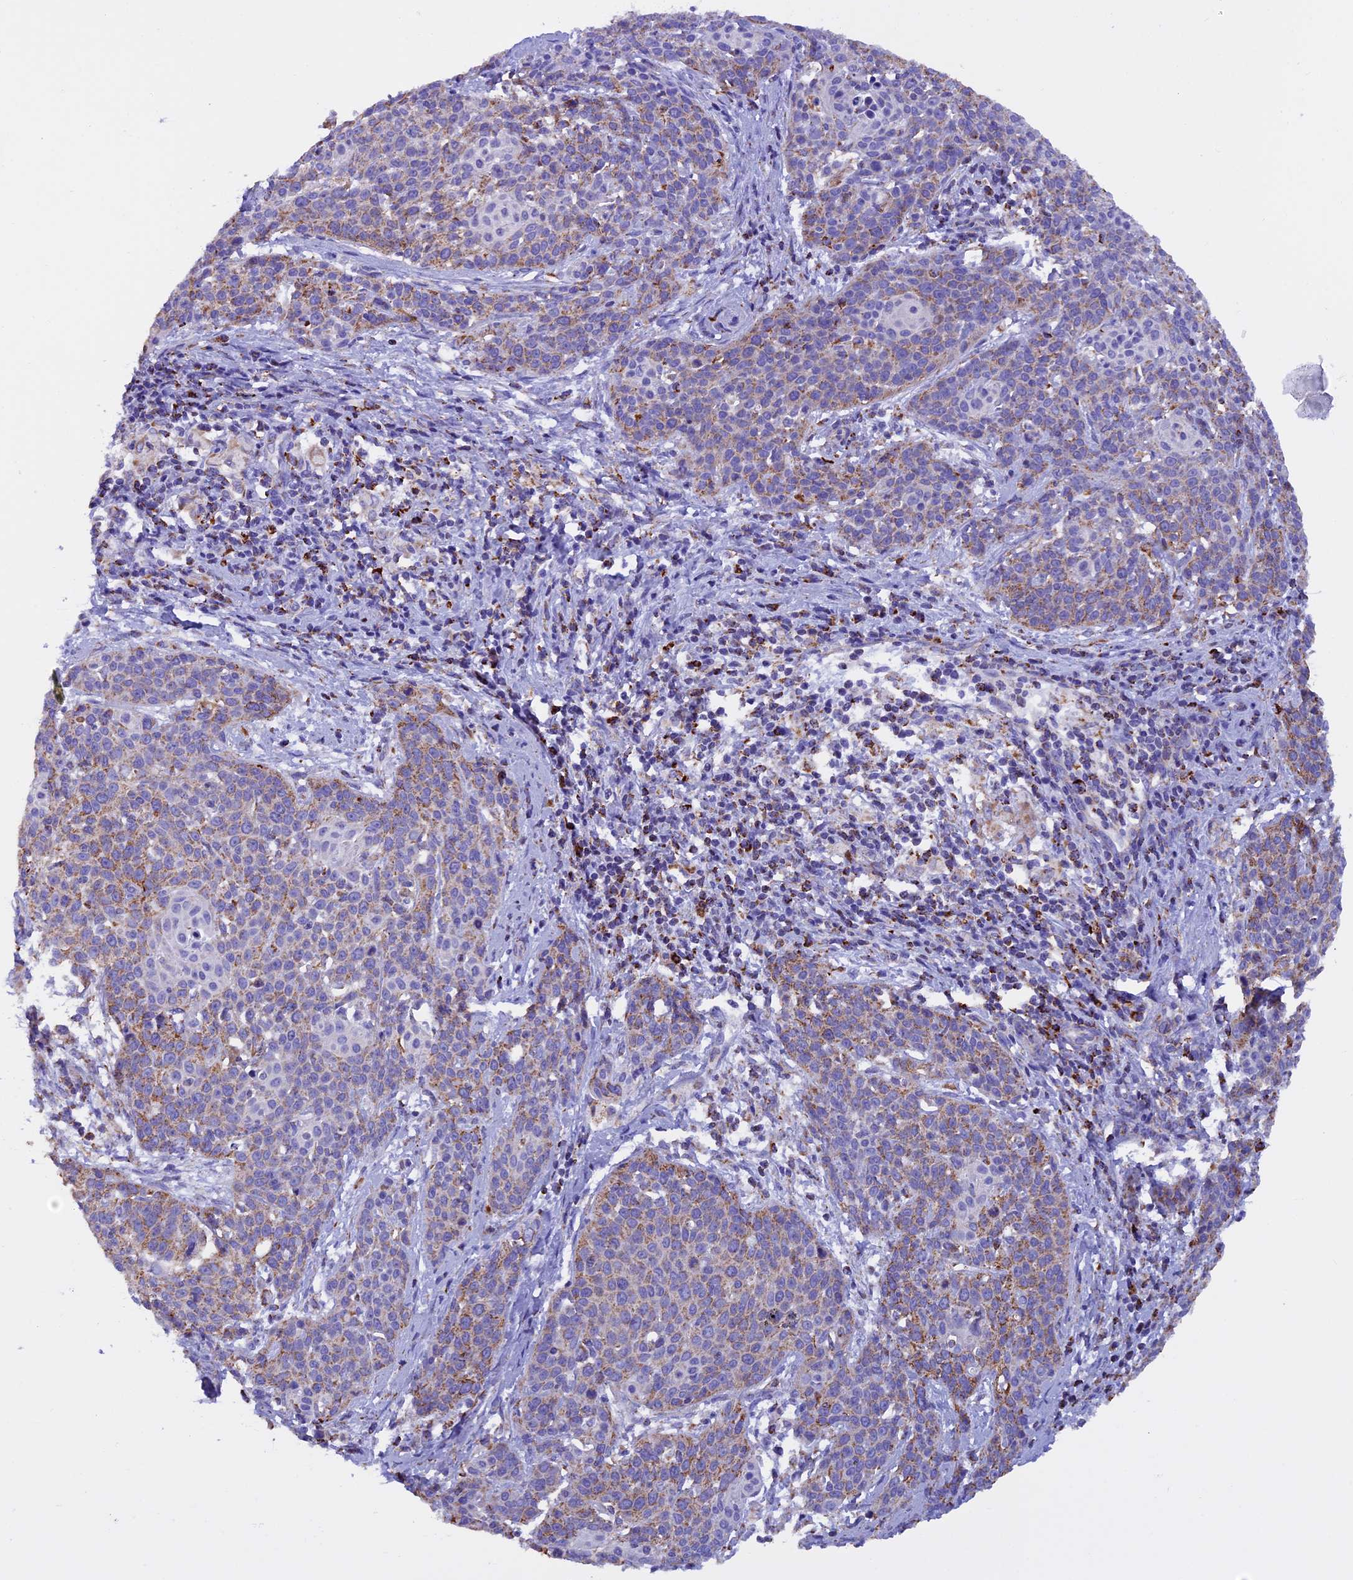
{"staining": {"intensity": "moderate", "quantity": "<25%", "location": "cytoplasmic/membranous"}, "tissue": "cervical cancer", "cell_type": "Tumor cells", "image_type": "cancer", "snomed": [{"axis": "morphology", "description": "Squamous cell carcinoma, NOS"}, {"axis": "topography", "description": "Cervix"}], "caption": "Immunohistochemical staining of cervical cancer (squamous cell carcinoma) displays low levels of moderate cytoplasmic/membranous positivity in approximately <25% of tumor cells. The staining was performed using DAB to visualize the protein expression in brown, while the nuclei were stained in blue with hematoxylin (Magnification: 20x).", "gene": "SLC8B1", "patient": {"sex": "female", "age": 38}}